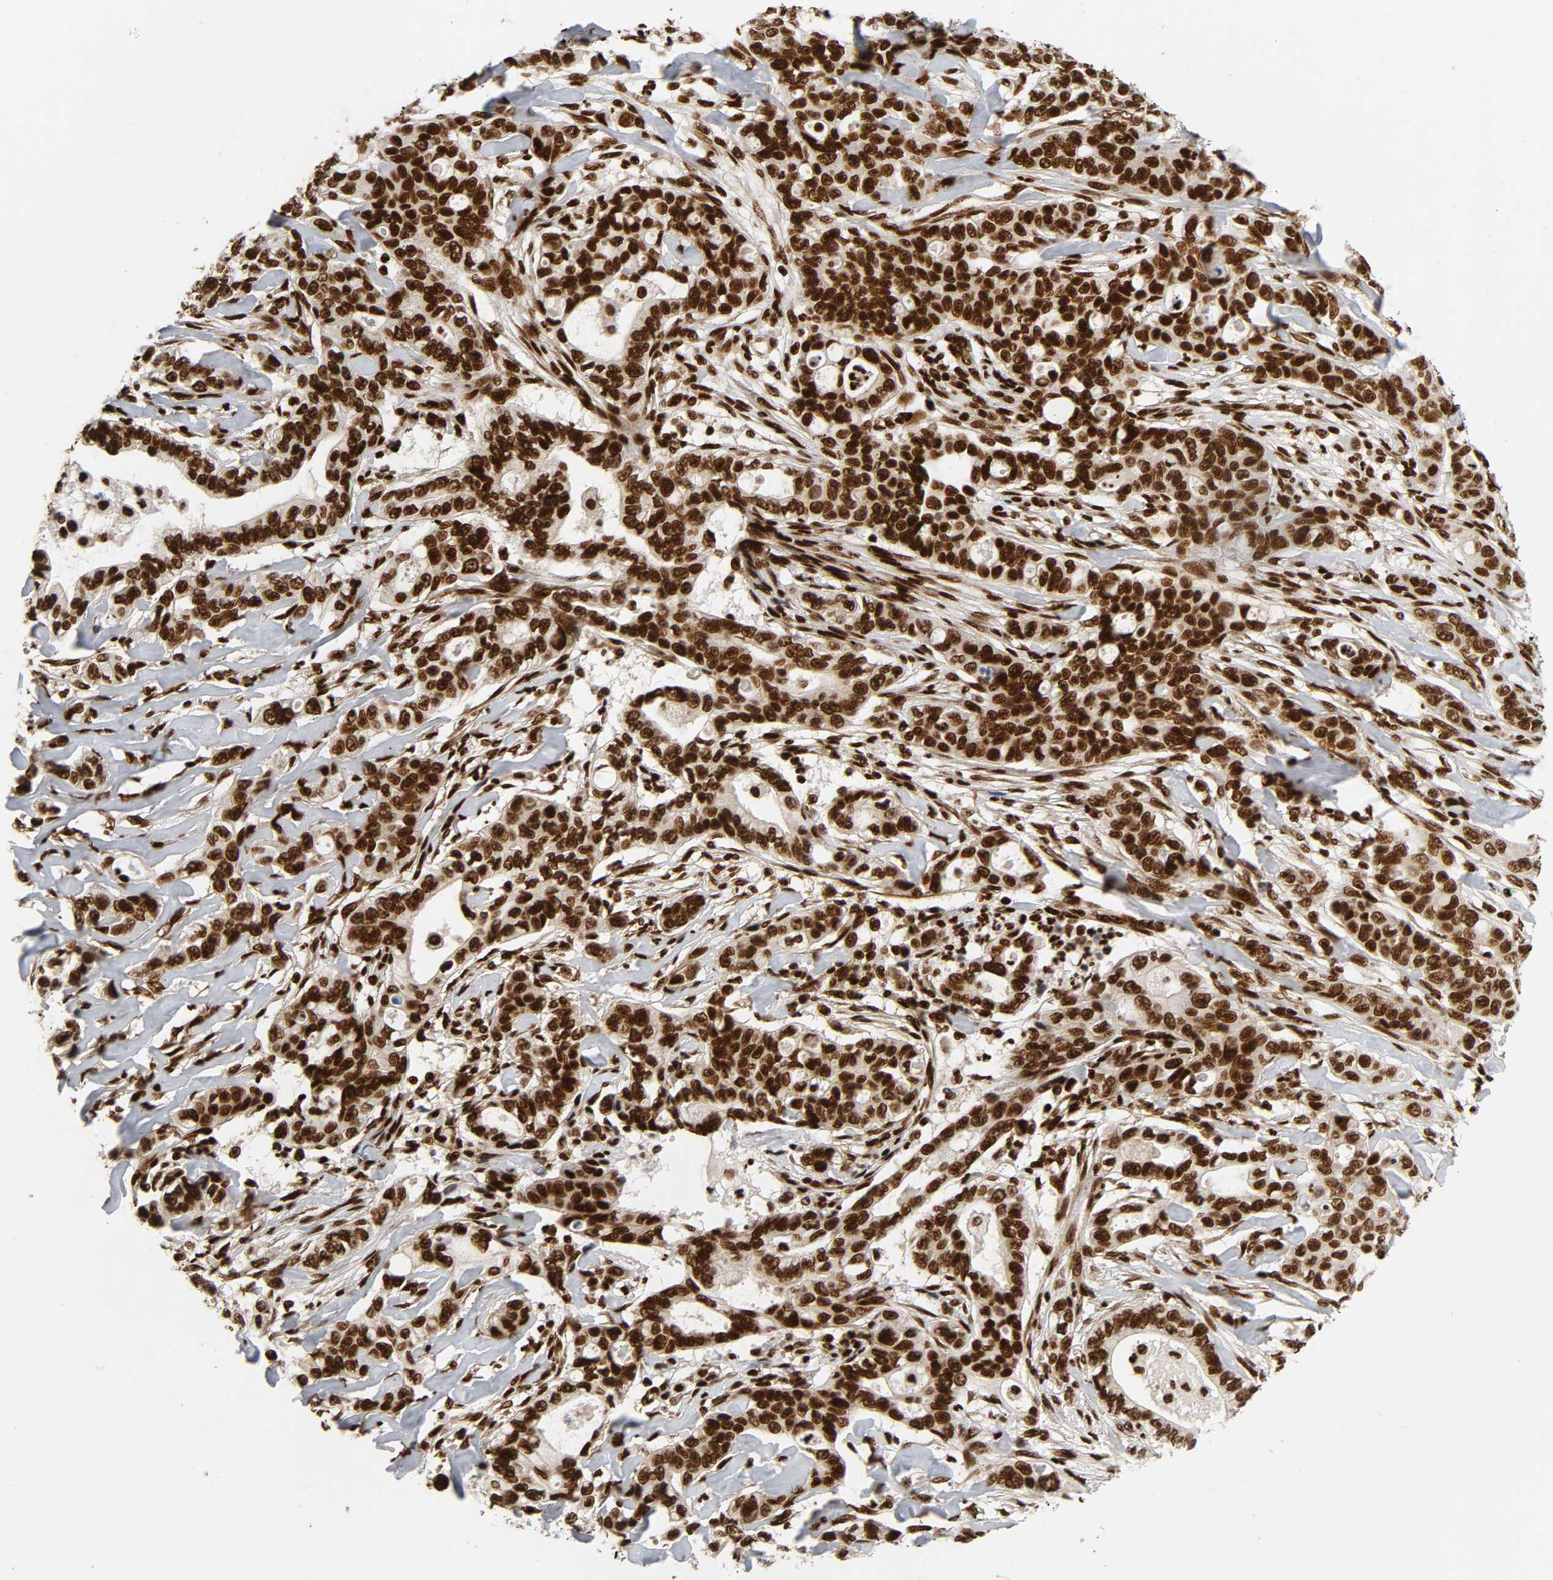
{"staining": {"intensity": "strong", "quantity": ">75%", "location": "nuclear"}, "tissue": "liver cancer", "cell_type": "Tumor cells", "image_type": "cancer", "snomed": [{"axis": "morphology", "description": "Cholangiocarcinoma"}, {"axis": "topography", "description": "Liver"}], "caption": "Cholangiocarcinoma (liver) tissue reveals strong nuclear positivity in about >75% of tumor cells", "gene": "NFYB", "patient": {"sex": "female", "age": 67}}